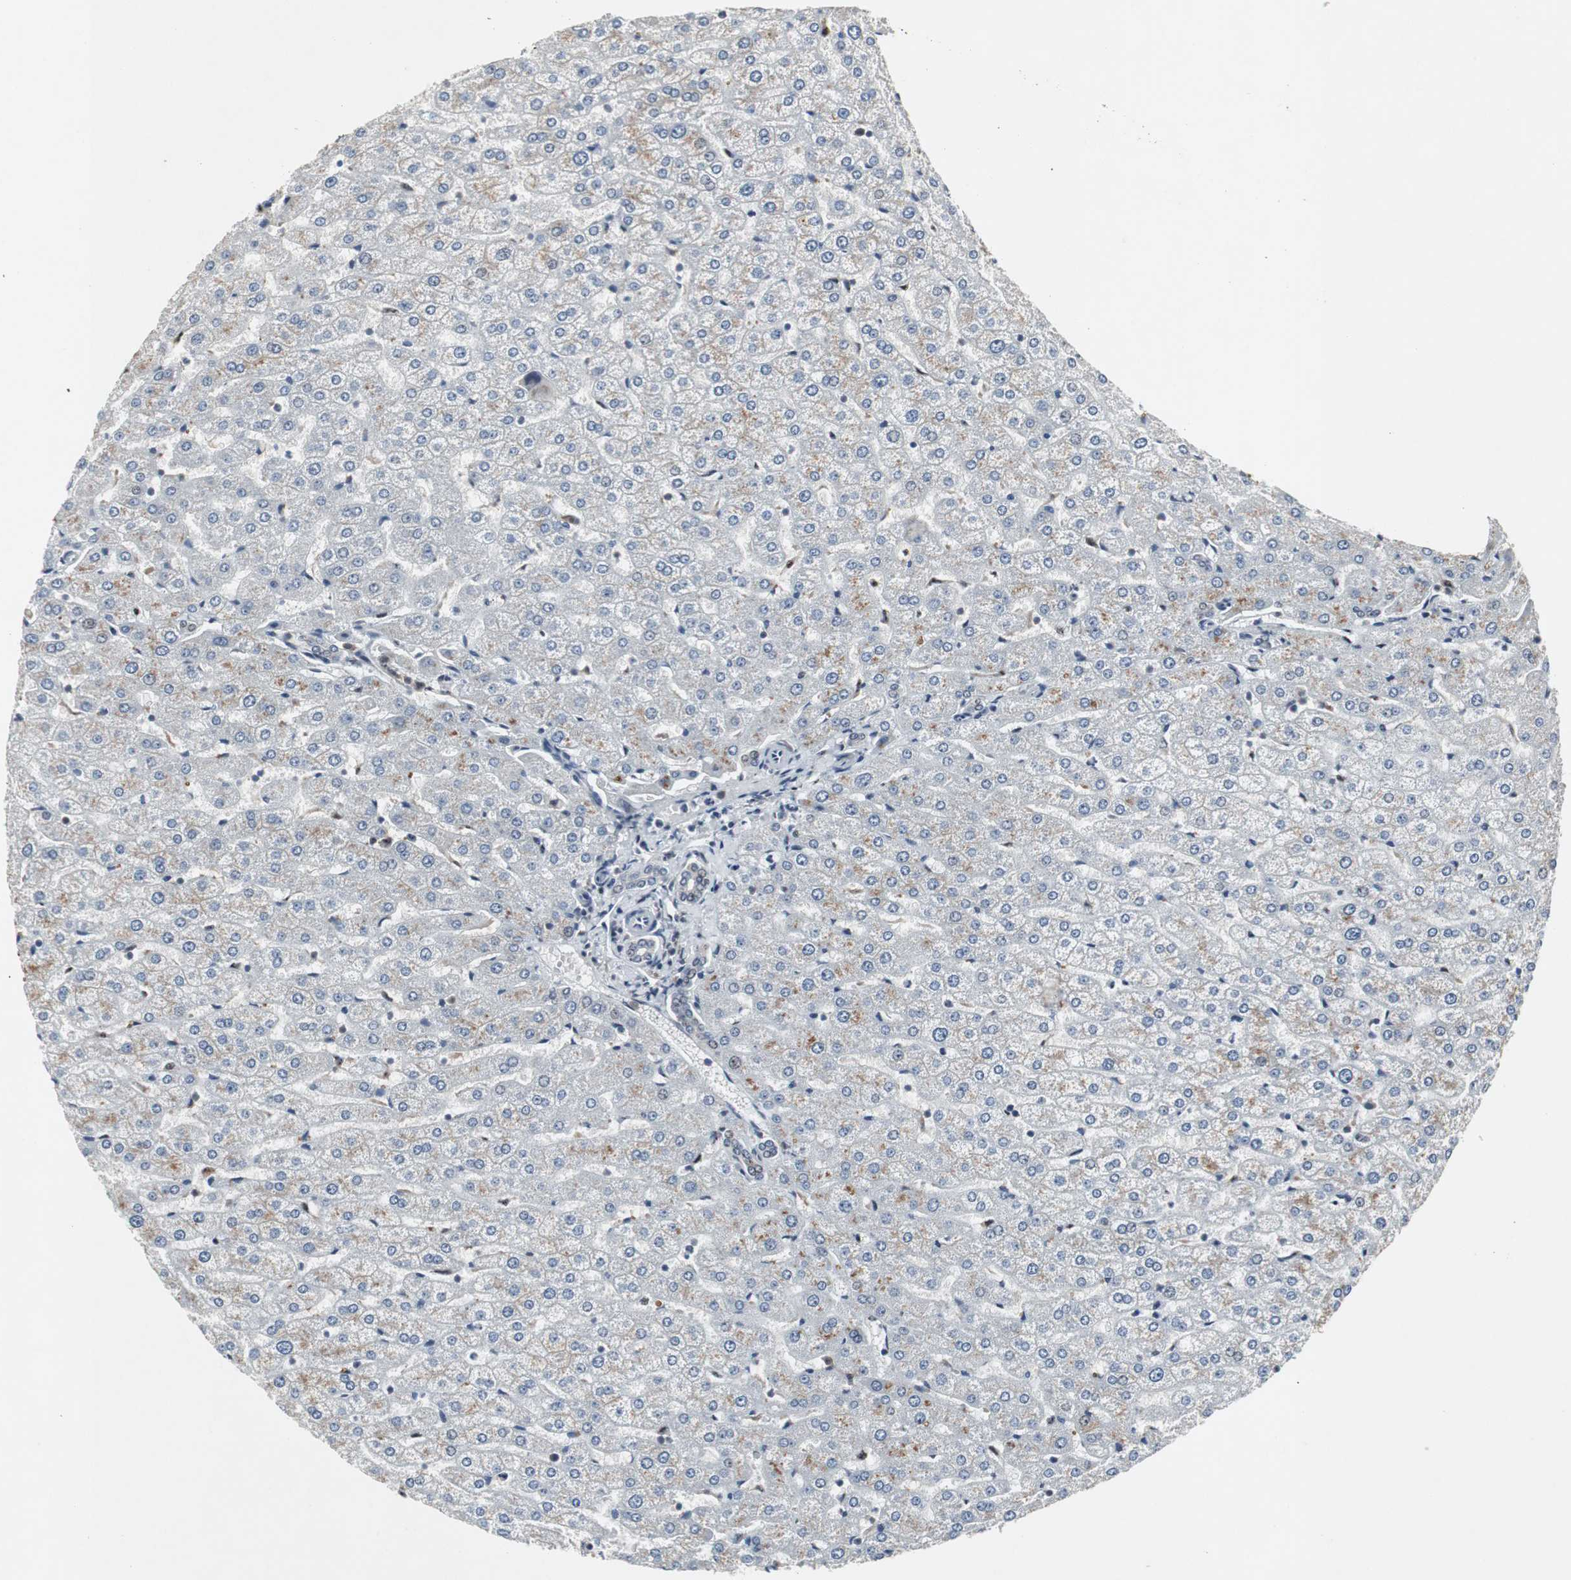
{"staining": {"intensity": "negative", "quantity": "none", "location": "none"}, "tissue": "liver", "cell_type": "Cholangiocytes", "image_type": "normal", "snomed": [{"axis": "morphology", "description": "Normal tissue, NOS"}, {"axis": "morphology", "description": "Fibrosis, NOS"}, {"axis": "topography", "description": "Liver"}], "caption": "Cholangiocytes show no significant protein staining in unremarkable liver. (Immunohistochemistry (ihc), brightfield microscopy, high magnification).", "gene": "GRK2", "patient": {"sex": "female", "age": 29}}